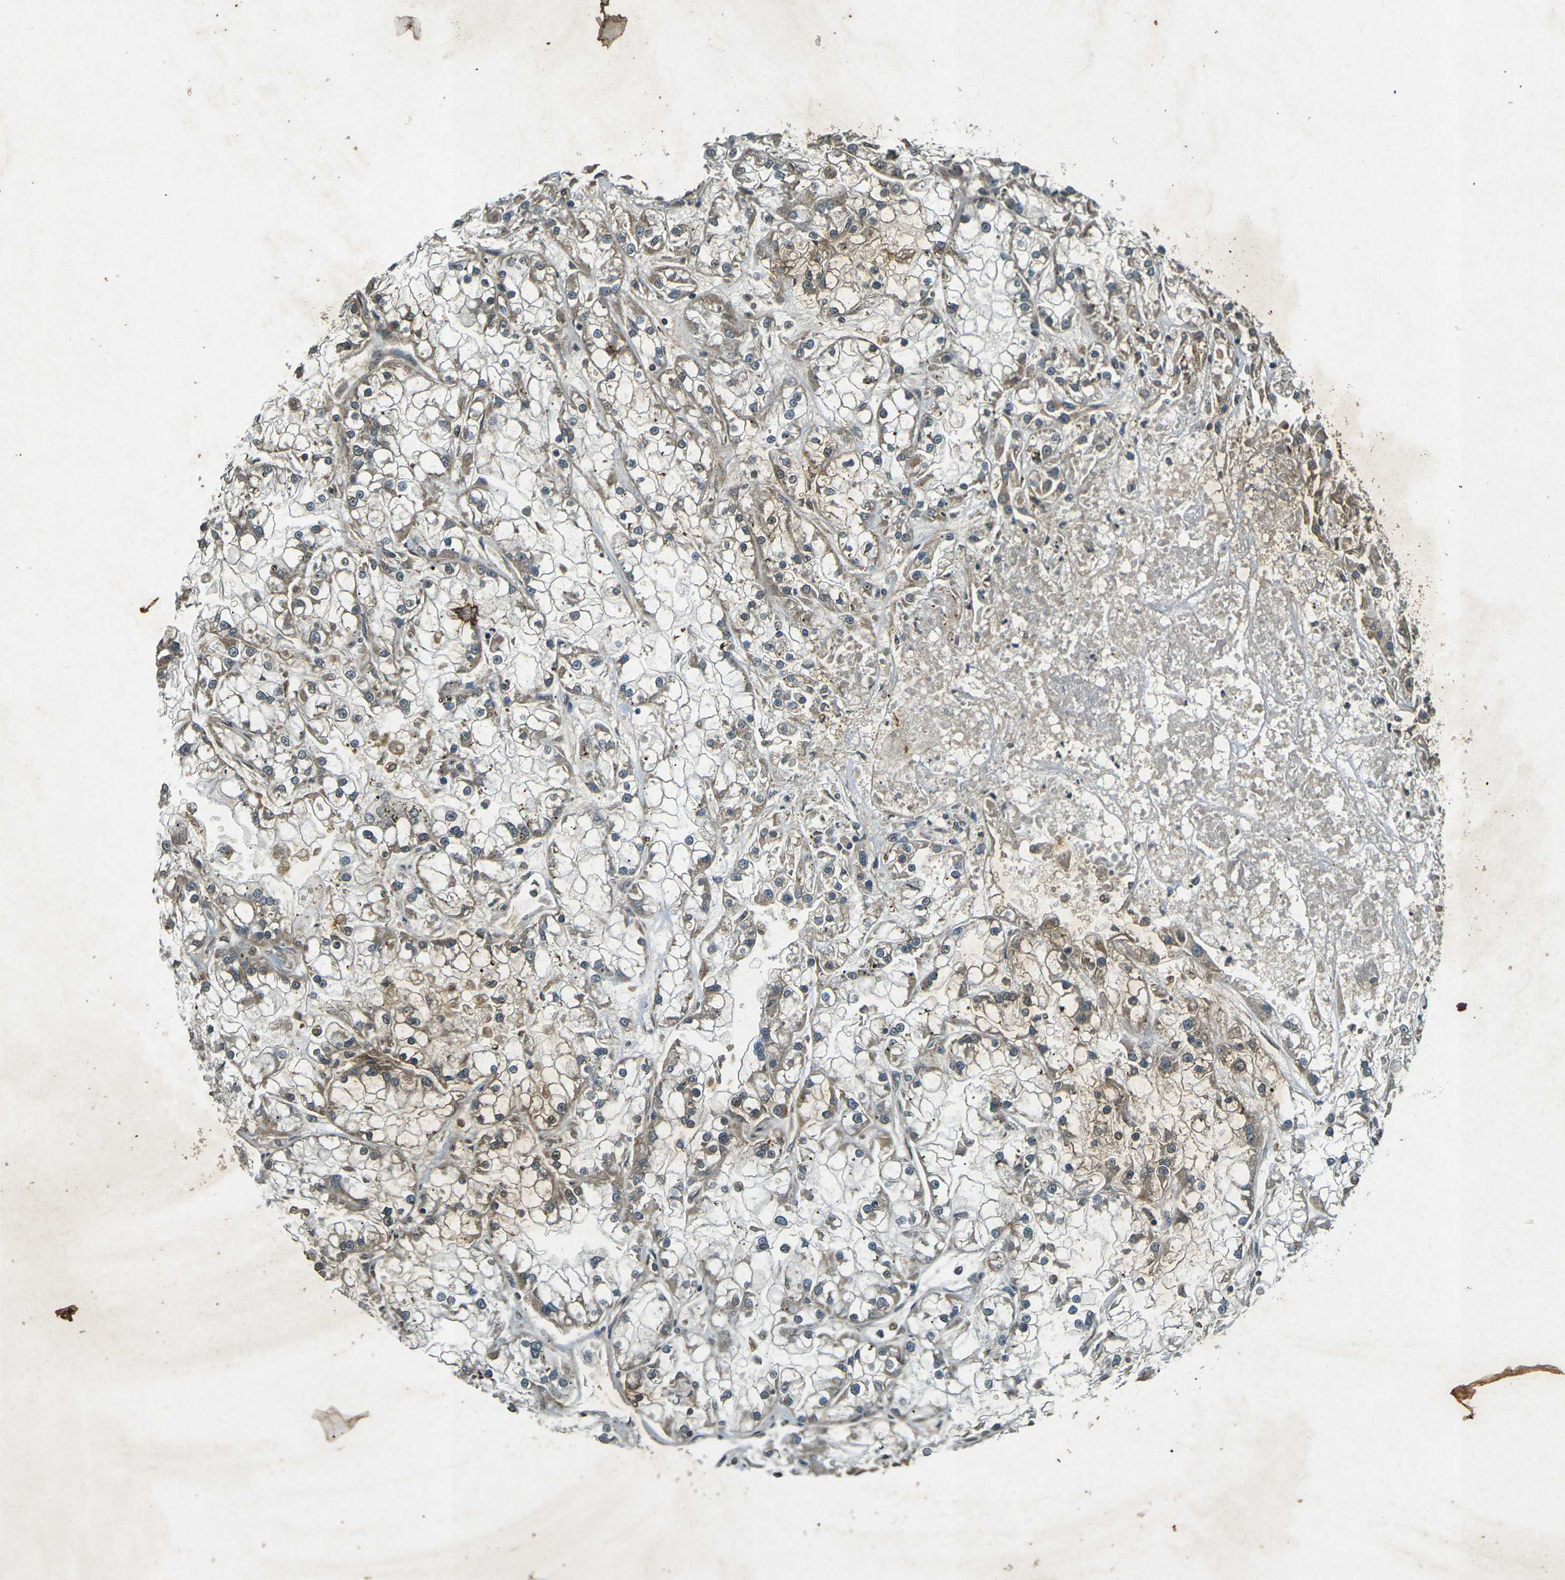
{"staining": {"intensity": "weak", "quantity": ">75%", "location": "cytoplasmic/membranous"}, "tissue": "renal cancer", "cell_type": "Tumor cells", "image_type": "cancer", "snomed": [{"axis": "morphology", "description": "Adenocarcinoma, NOS"}, {"axis": "topography", "description": "Kidney"}], "caption": "DAB immunohistochemical staining of human adenocarcinoma (renal) shows weak cytoplasmic/membranous protein expression in about >75% of tumor cells.", "gene": "PDE2A", "patient": {"sex": "female", "age": 52}}